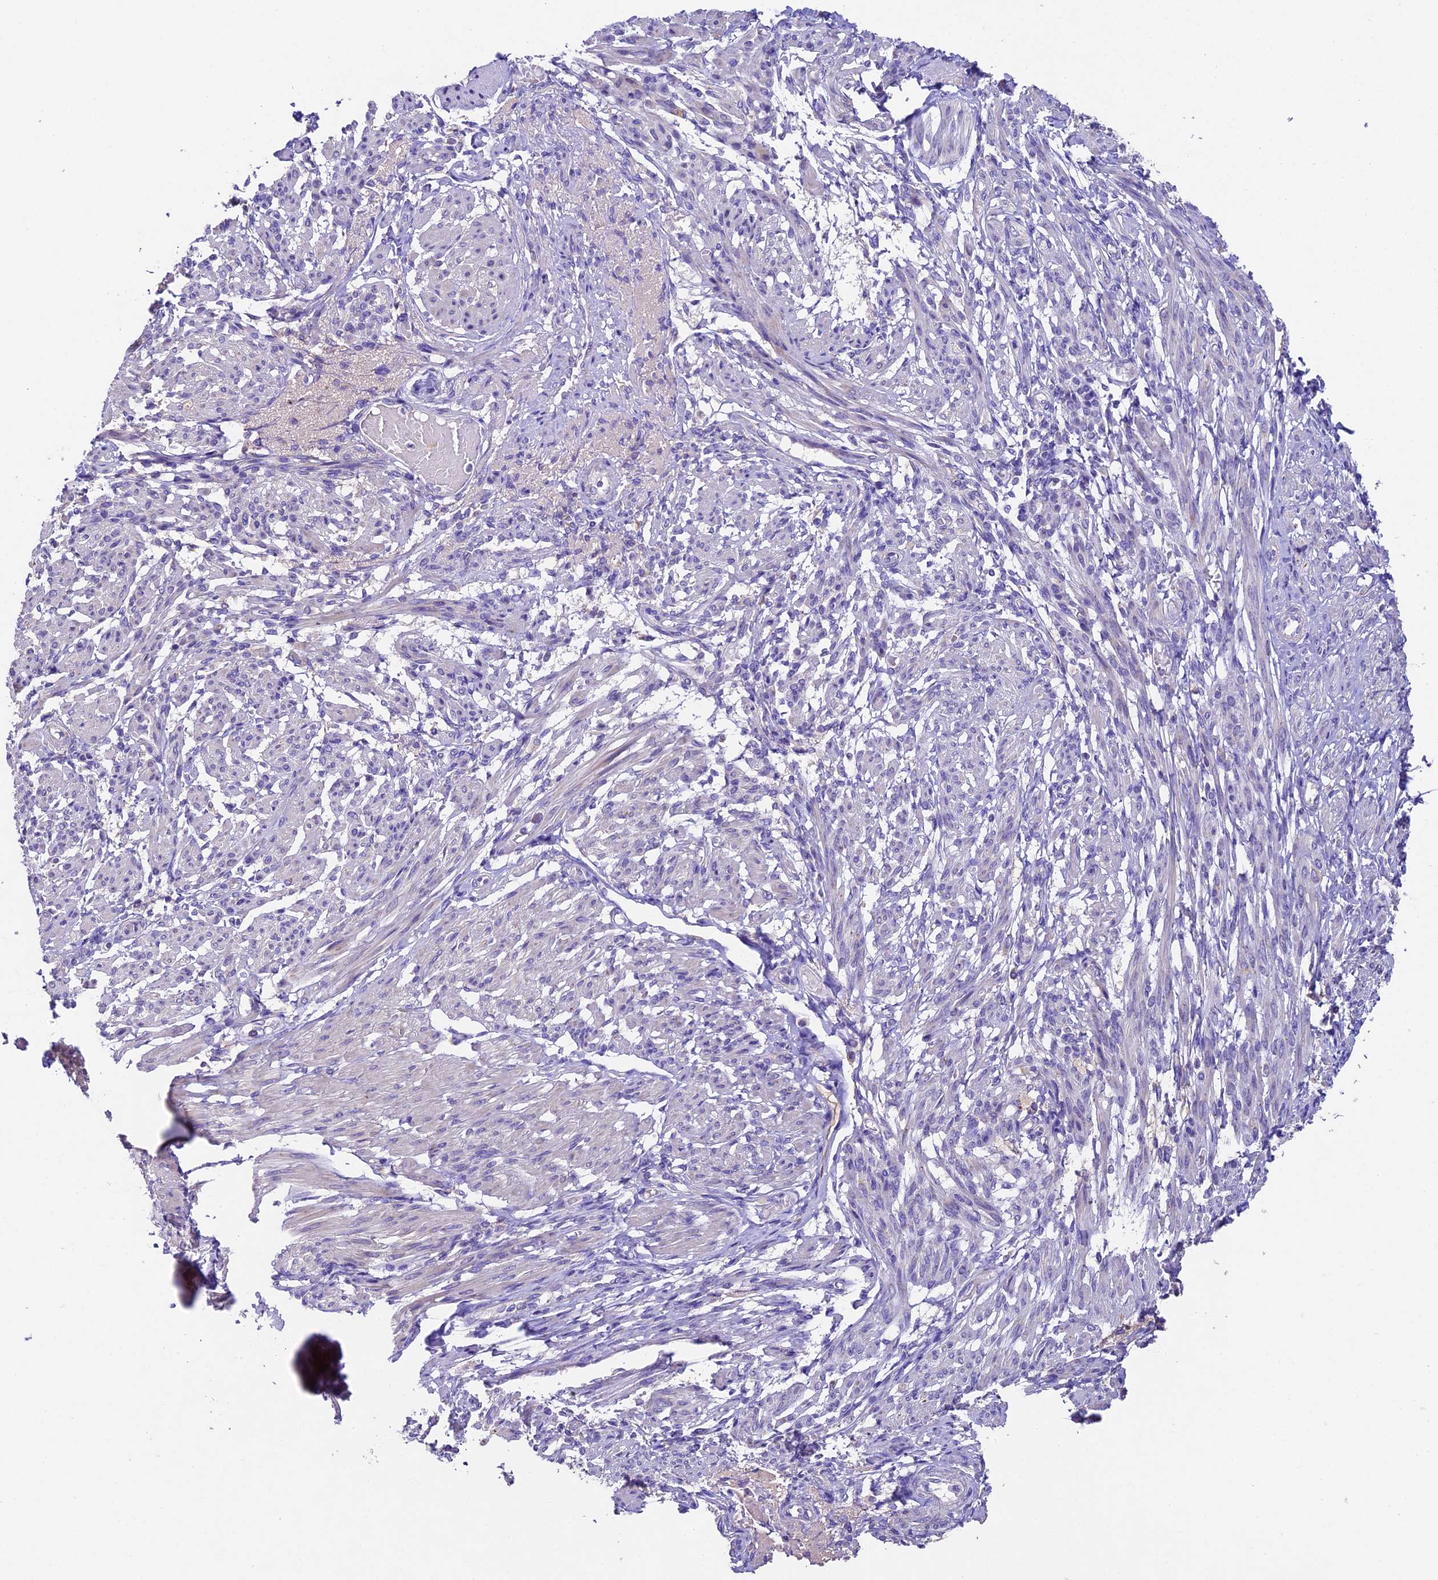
{"staining": {"intensity": "negative", "quantity": "none", "location": "none"}, "tissue": "smooth muscle", "cell_type": "Smooth muscle cells", "image_type": "normal", "snomed": [{"axis": "morphology", "description": "Normal tissue, NOS"}, {"axis": "topography", "description": "Smooth muscle"}], "caption": "Micrograph shows no protein positivity in smooth muscle cells of benign smooth muscle.", "gene": "PMPCB", "patient": {"sex": "female", "age": 39}}